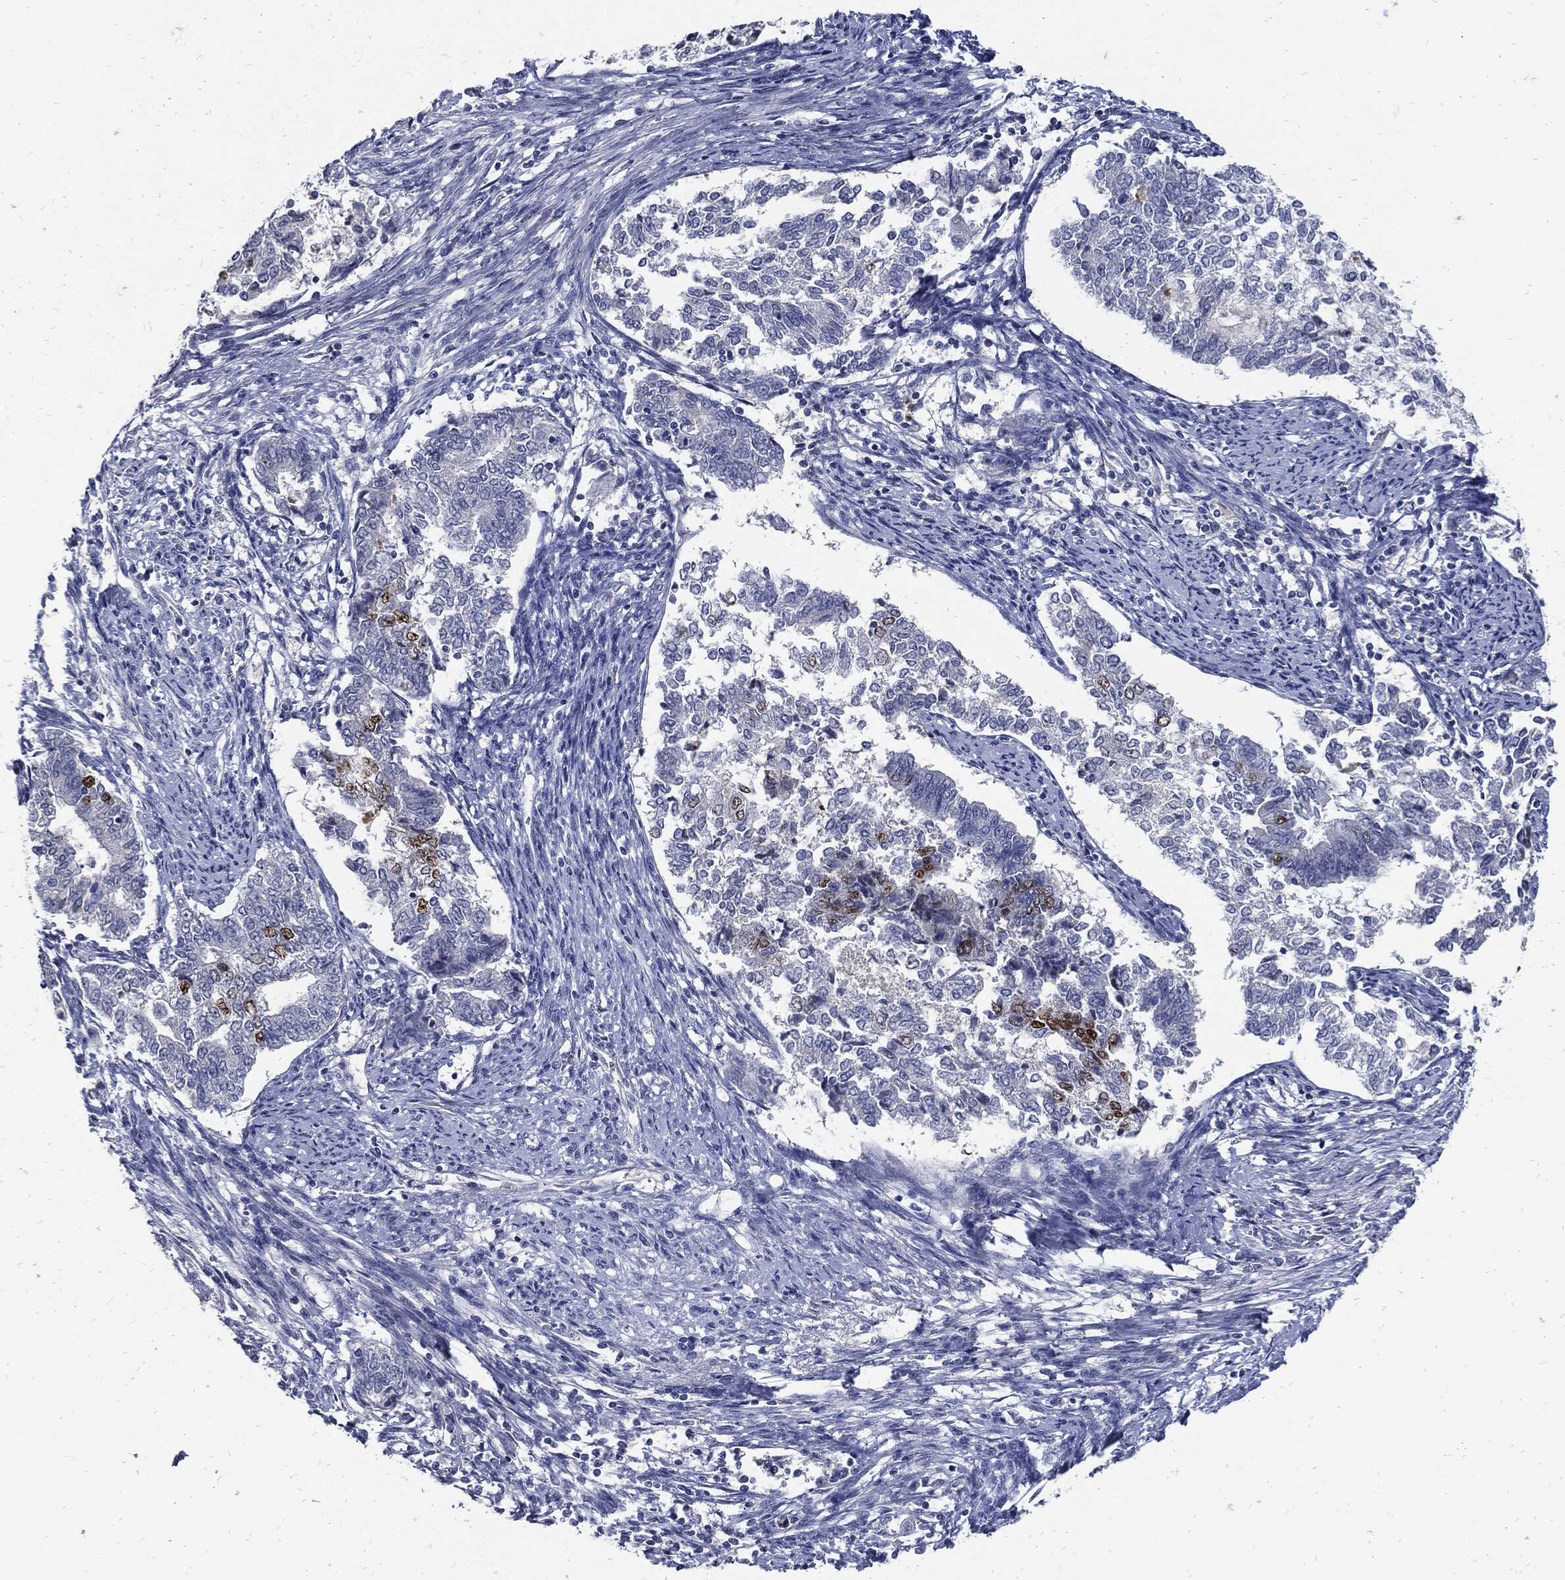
{"staining": {"intensity": "moderate", "quantity": "<25%", "location": "nuclear"}, "tissue": "endometrial cancer", "cell_type": "Tumor cells", "image_type": "cancer", "snomed": [{"axis": "morphology", "description": "Adenocarcinoma, NOS"}, {"axis": "topography", "description": "Endometrium"}], "caption": "Adenocarcinoma (endometrial) tissue exhibits moderate nuclear expression in approximately <25% of tumor cells", "gene": "NBN", "patient": {"sex": "female", "age": 65}}